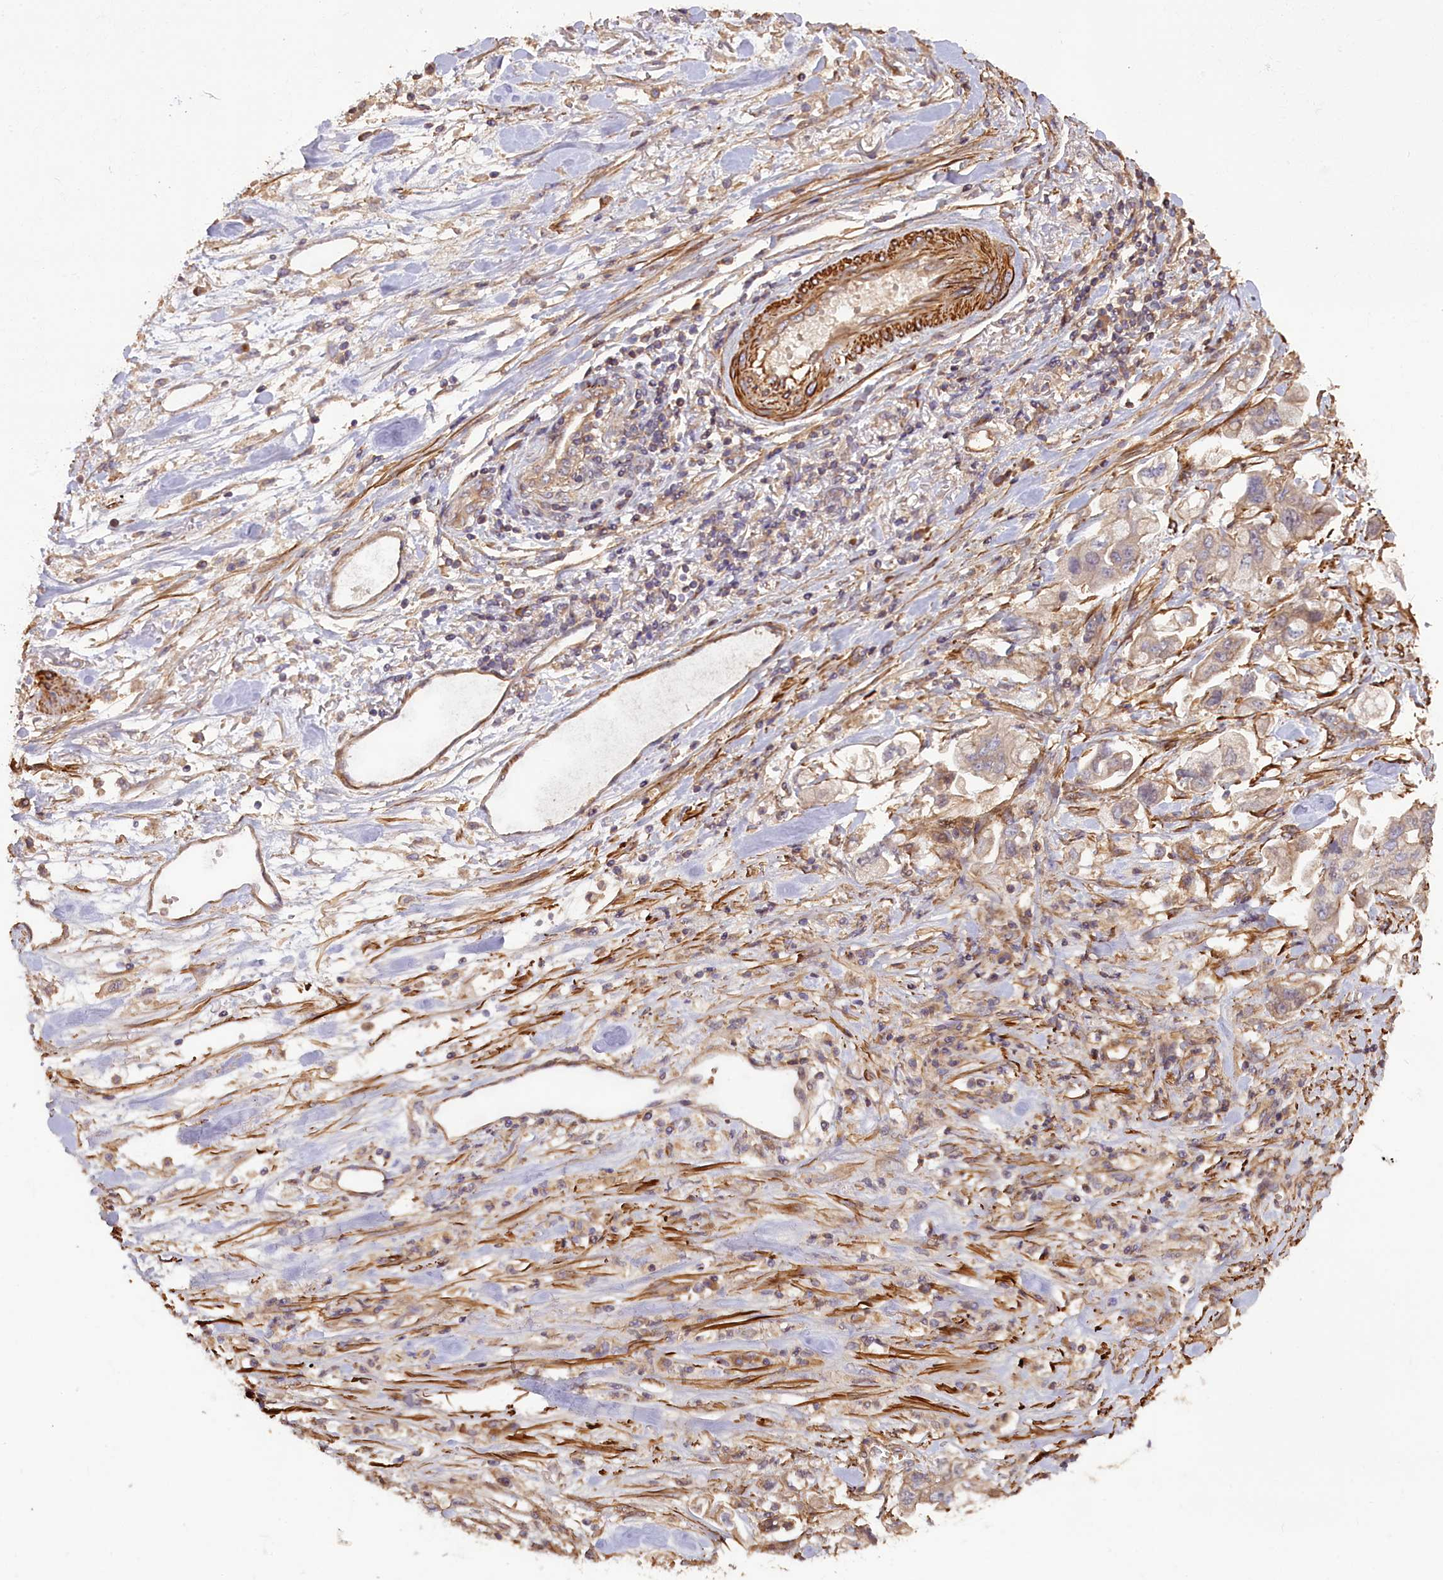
{"staining": {"intensity": "weak", "quantity": "<25%", "location": "cytoplasmic/membranous"}, "tissue": "stomach cancer", "cell_type": "Tumor cells", "image_type": "cancer", "snomed": [{"axis": "morphology", "description": "Adenocarcinoma, NOS"}, {"axis": "topography", "description": "Stomach"}], "caption": "This is an immunohistochemistry (IHC) histopathology image of stomach cancer (adenocarcinoma). There is no expression in tumor cells.", "gene": "FUZ", "patient": {"sex": "male", "age": 62}}